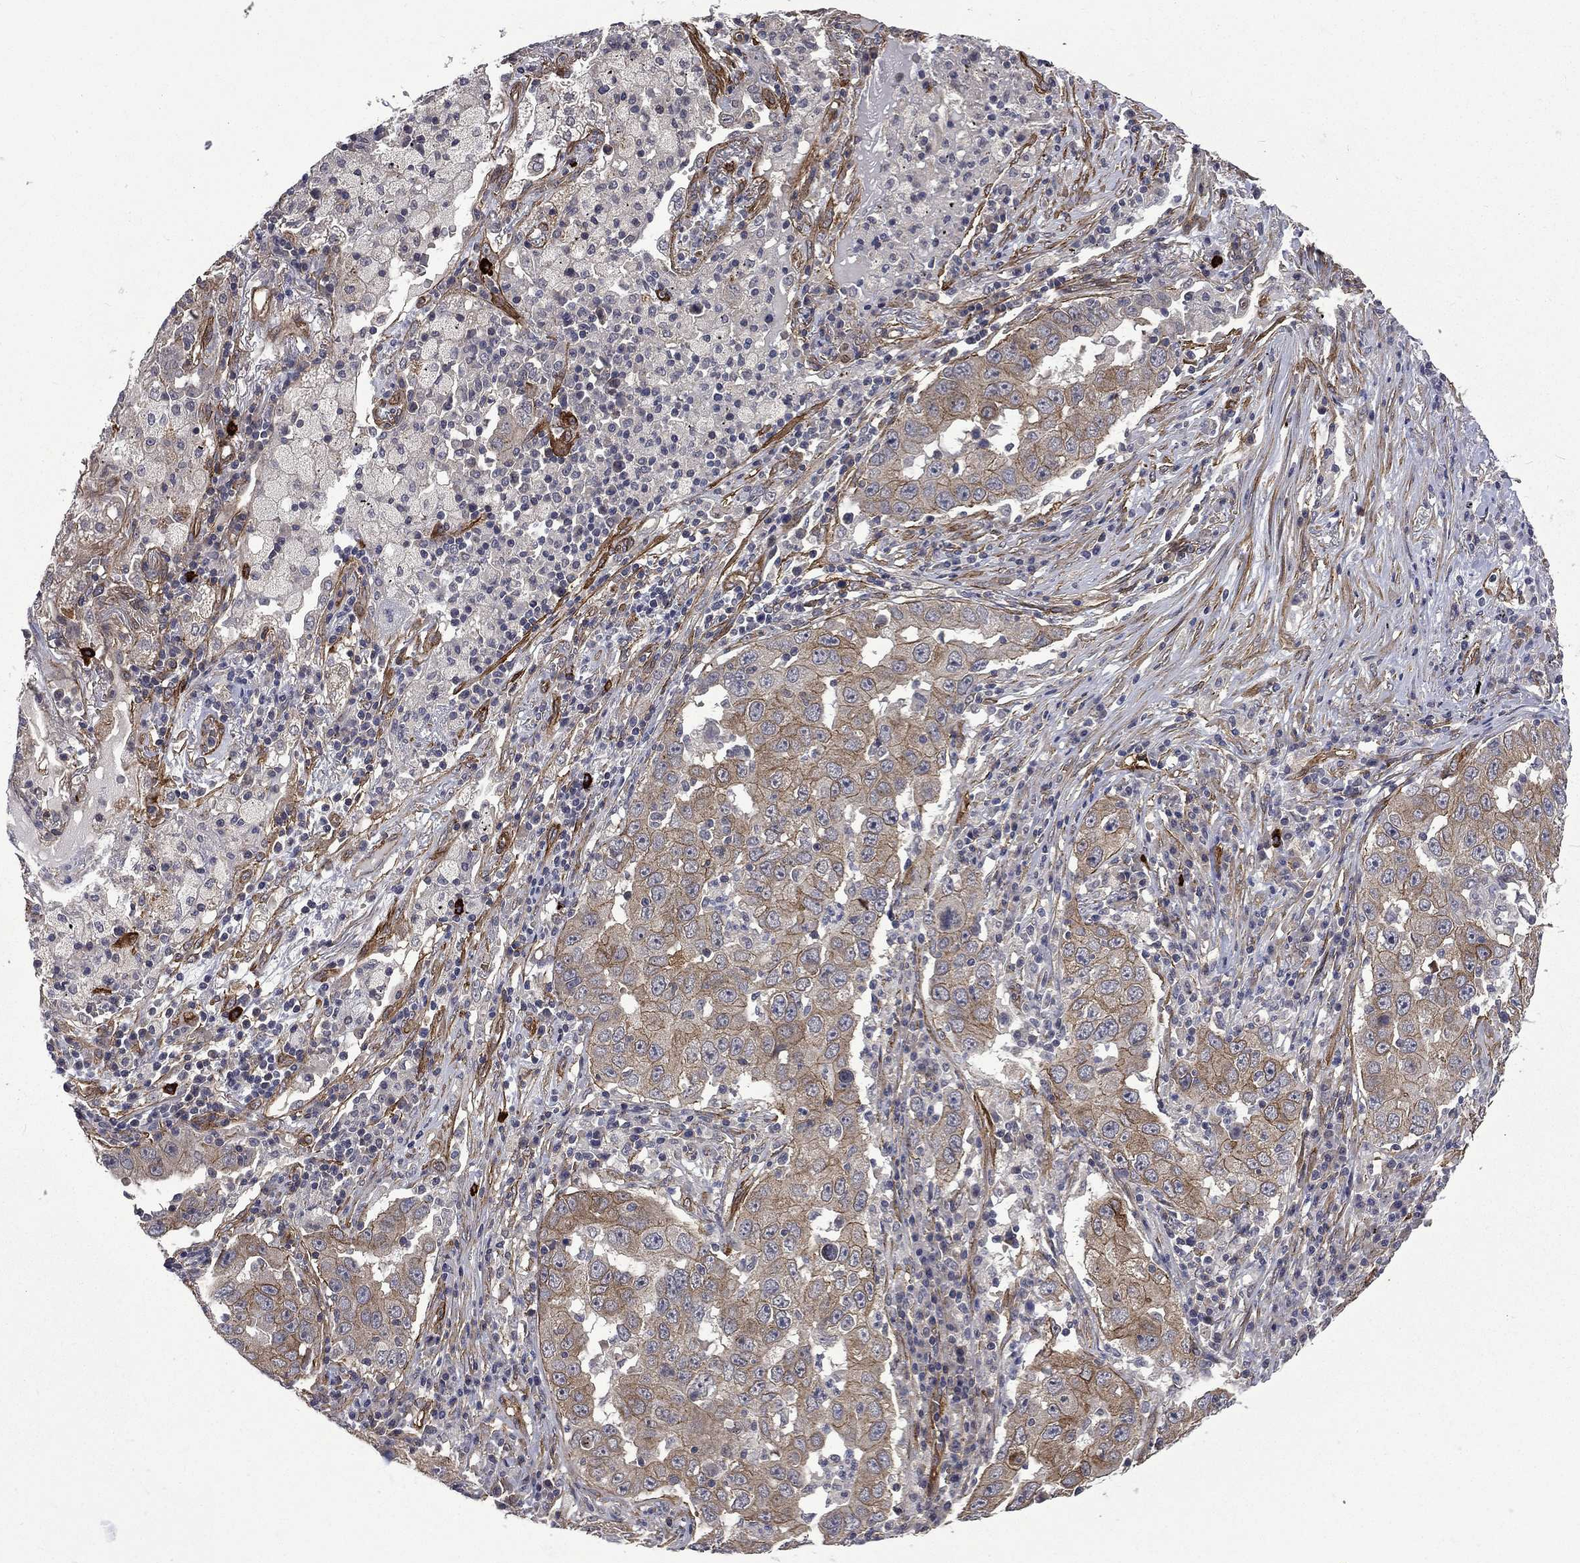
{"staining": {"intensity": "weak", "quantity": "<25%", "location": "cytoplasmic/membranous"}, "tissue": "lung cancer", "cell_type": "Tumor cells", "image_type": "cancer", "snomed": [{"axis": "morphology", "description": "Adenocarcinoma, NOS"}, {"axis": "topography", "description": "Lung"}], "caption": "This is an immunohistochemistry micrograph of lung cancer. There is no positivity in tumor cells.", "gene": "PPFIBP1", "patient": {"sex": "male", "age": 73}}